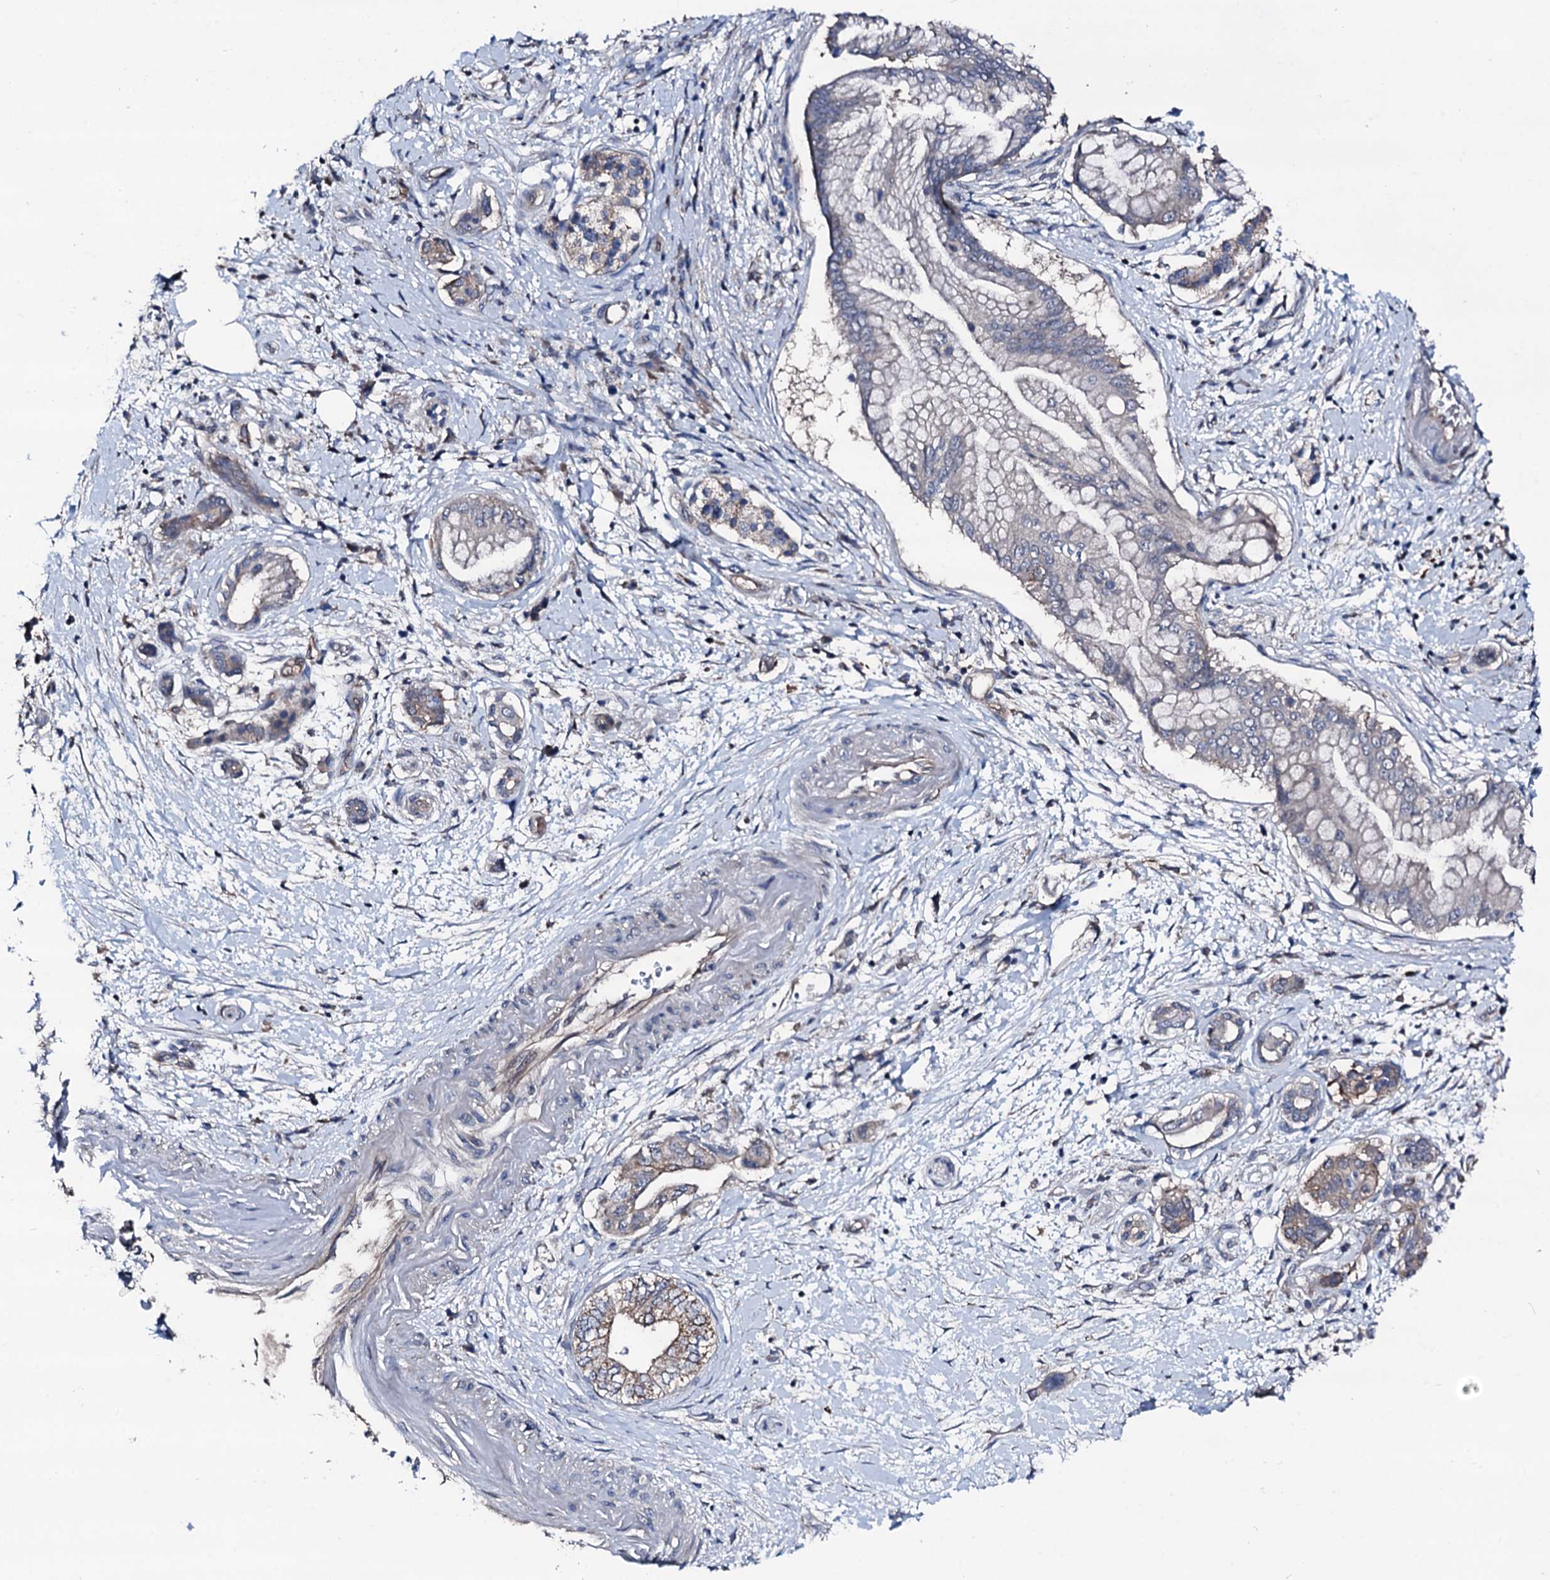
{"staining": {"intensity": "weak", "quantity": "<25%", "location": "cytoplasmic/membranous"}, "tissue": "pancreatic cancer", "cell_type": "Tumor cells", "image_type": "cancer", "snomed": [{"axis": "morphology", "description": "Adenocarcinoma, NOS"}, {"axis": "topography", "description": "Pancreas"}], "caption": "This histopathology image is of pancreatic adenocarcinoma stained with IHC to label a protein in brown with the nuclei are counter-stained blue. There is no expression in tumor cells.", "gene": "TRAFD1", "patient": {"sex": "female", "age": 73}}